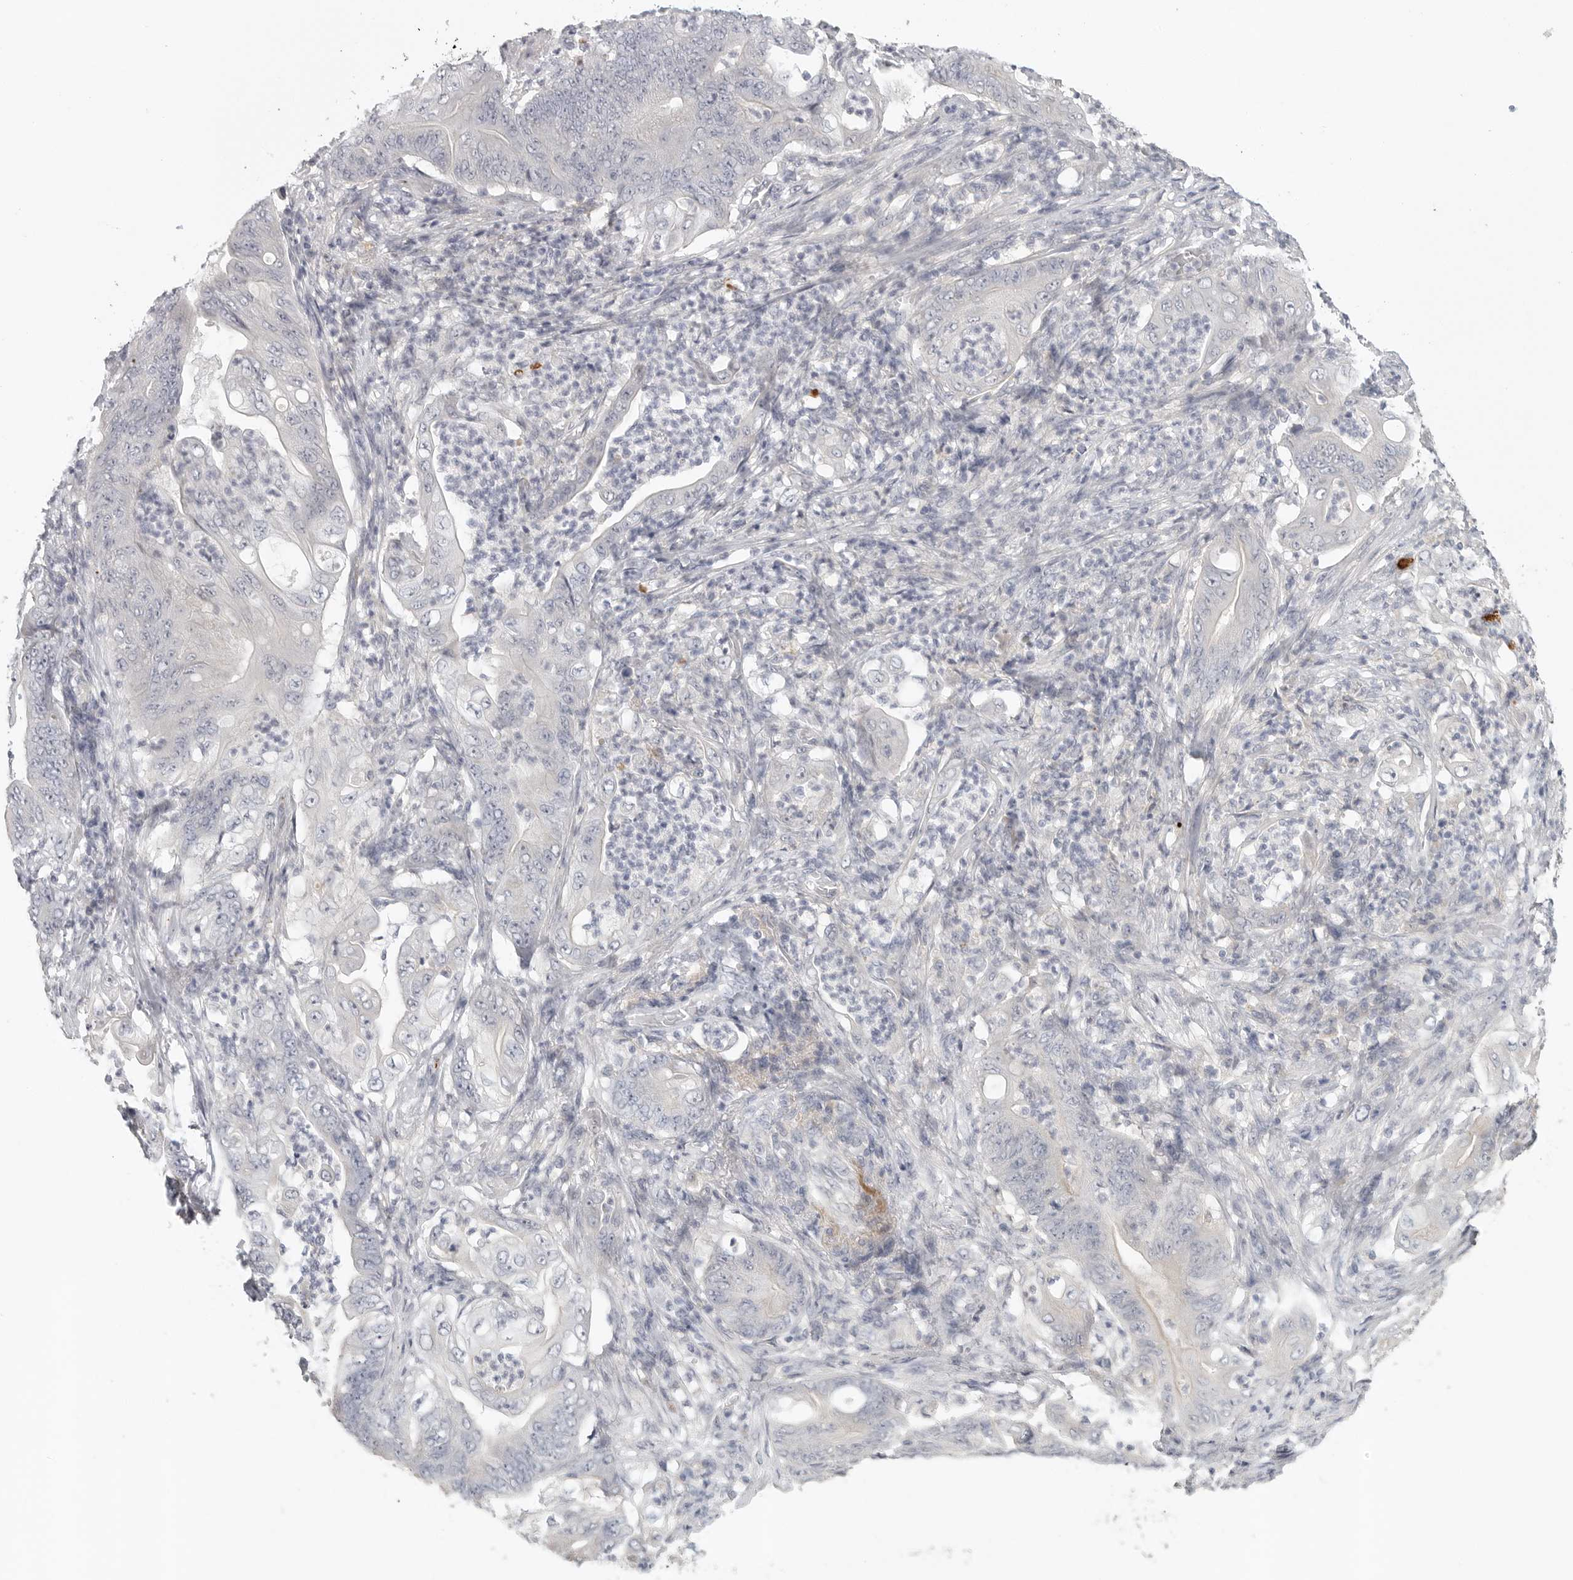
{"staining": {"intensity": "negative", "quantity": "none", "location": "none"}, "tissue": "stomach cancer", "cell_type": "Tumor cells", "image_type": "cancer", "snomed": [{"axis": "morphology", "description": "Adenocarcinoma, NOS"}, {"axis": "topography", "description": "Stomach"}], "caption": "The micrograph reveals no significant staining in tumor cells of stomach cancer.", "gene": "HDAC6", "patient": {"sex": "female", "age": 73}}